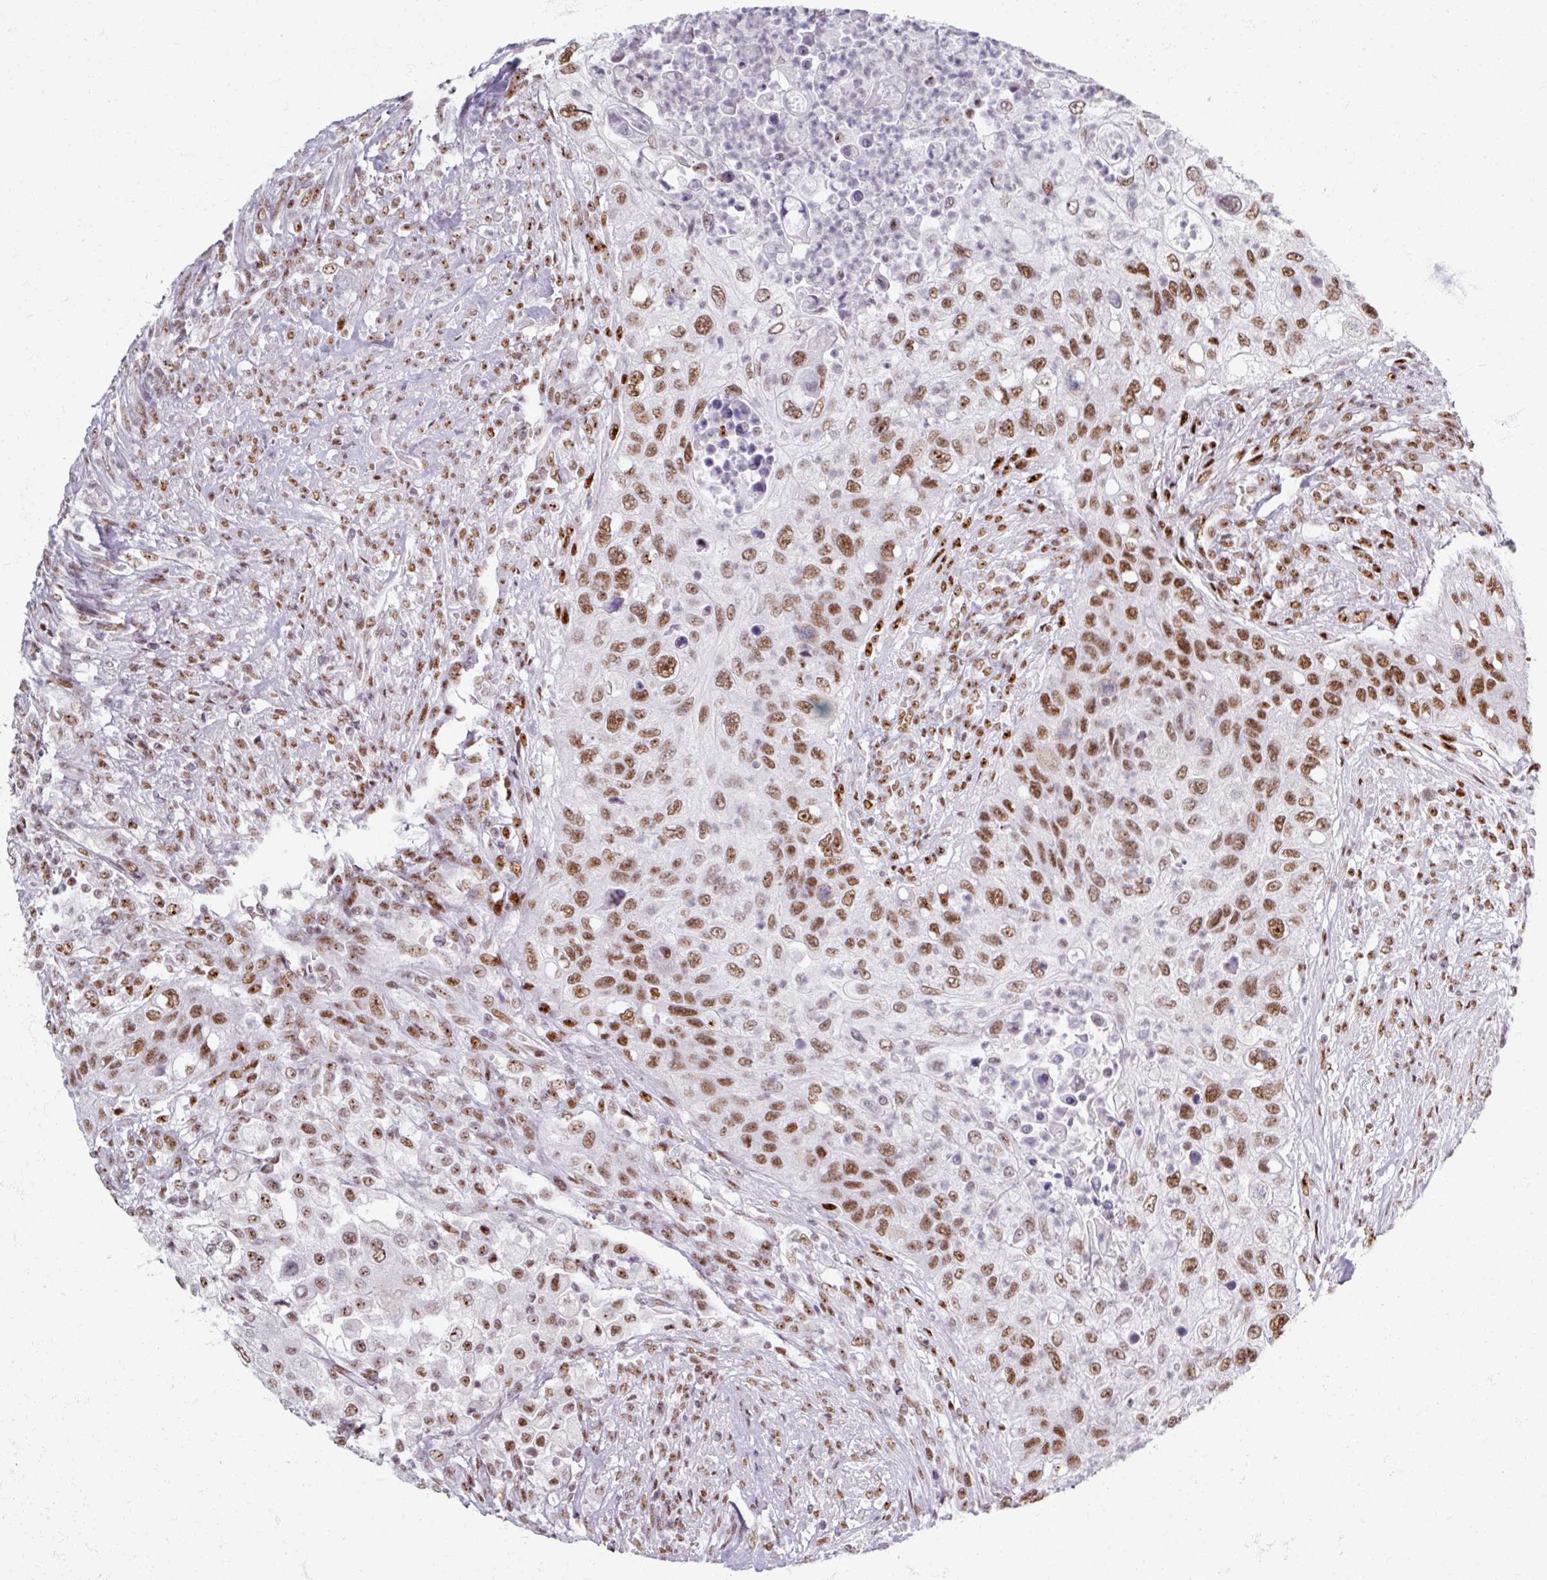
{"staining": {"intensity": "moderate", "quantity": ">75%", "location": "nuclear"}, "tissue": "urothelial cancer", "cell_type": "Tumor cells", "image_type": "cancer", "snomed": [{"axis": "morphology", "description": "Urothelial carcinoma, High grade"}, {"axis": "topography", "description": "Urinary bladder"}], "caption": "Immunohistochemistry (IHC) histopathology image of neoplastic tissue: urothelial carcinoma (high-grade) stained using immunohistochemistry displays medium levels of moderate protein expression localized specifically in the nuclear of tumor cells, appearing as a nuclear brown color.", "gene": "ADAR", "patient": {"sex": "female", "age": 60}}